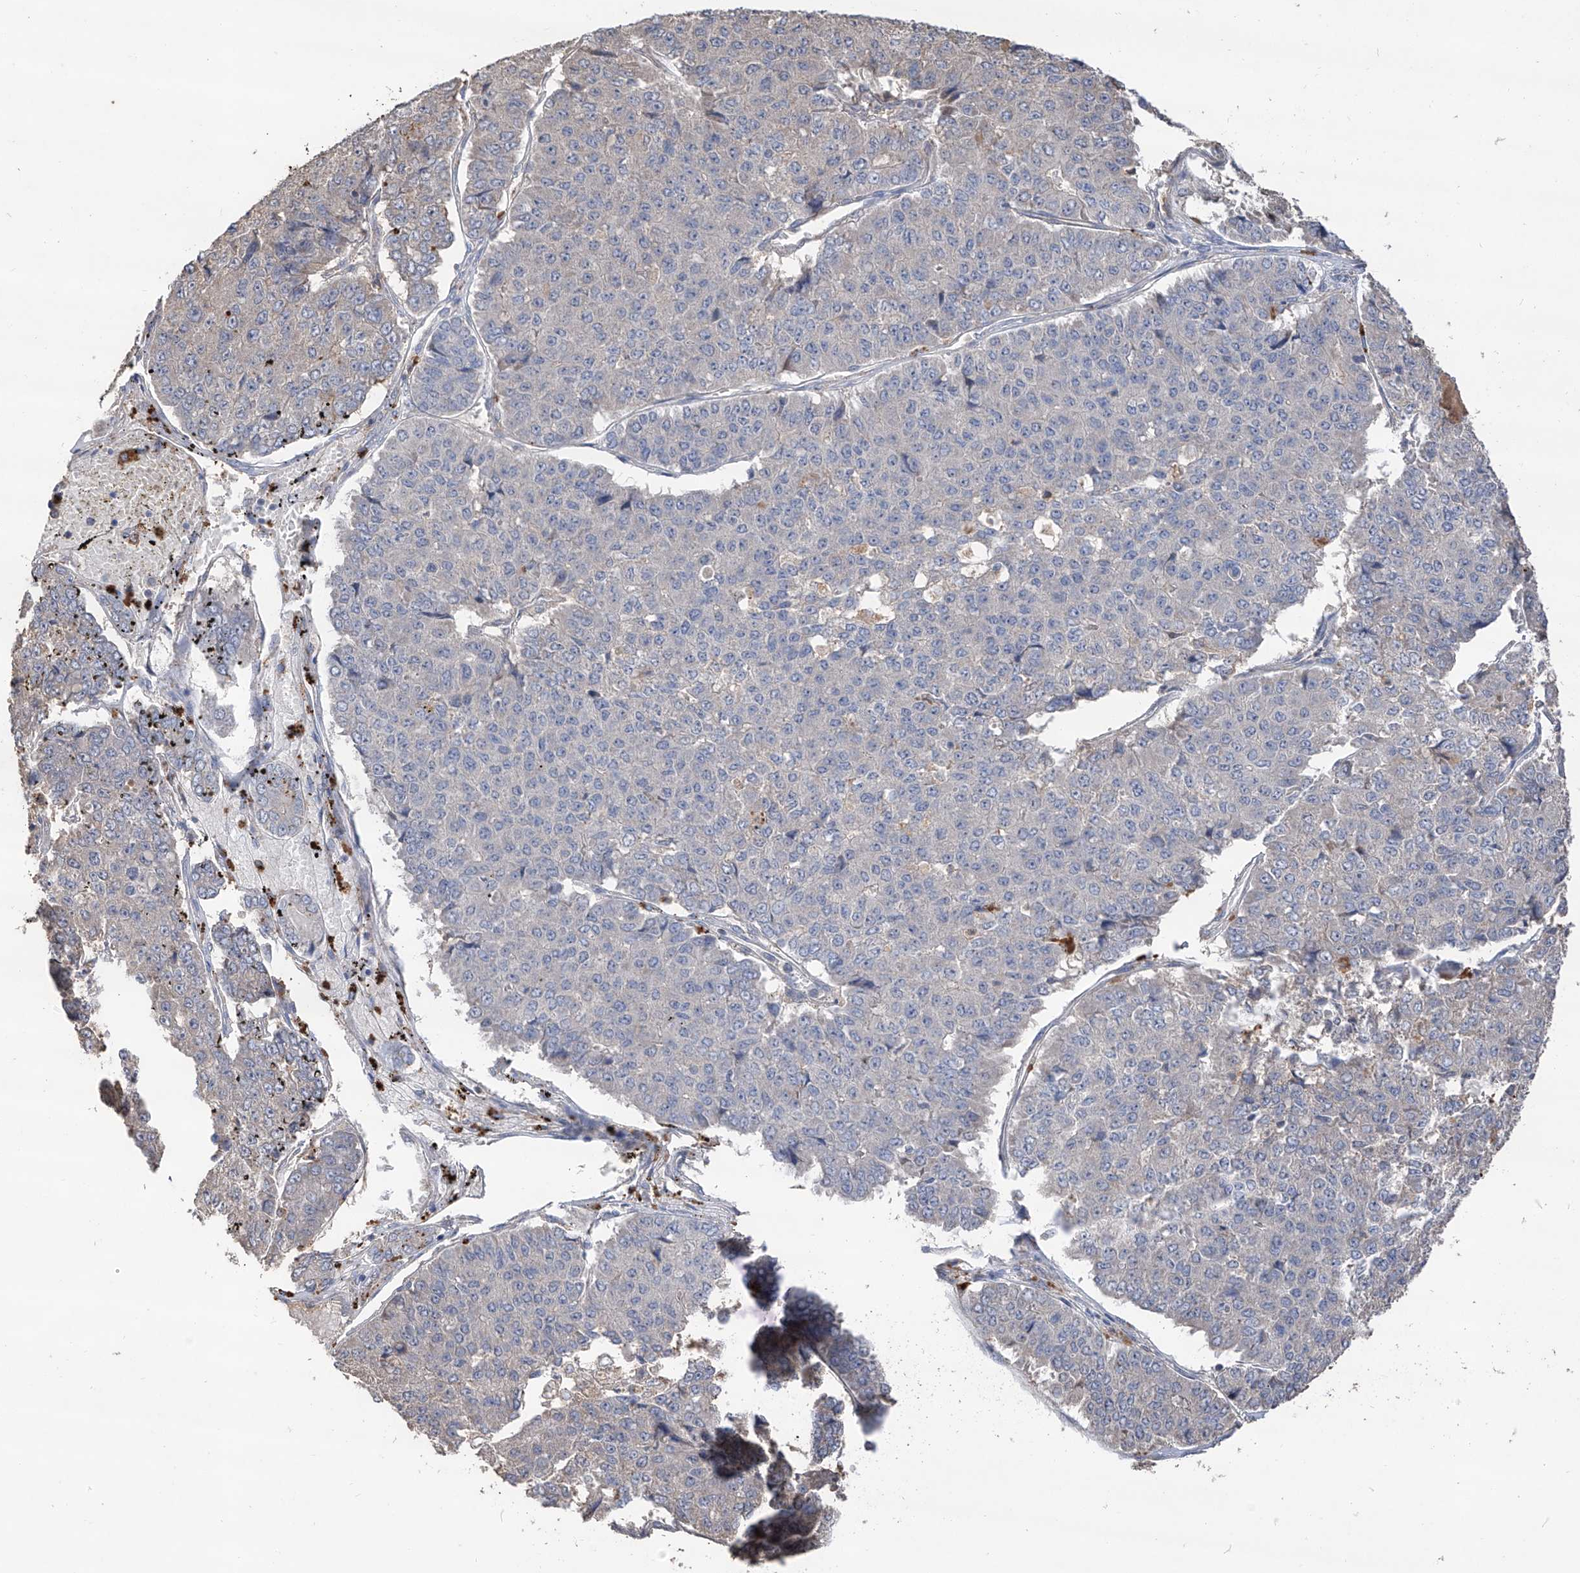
{"staining": {"intensity": "negative", "quantity": "none", "location": "none"}, "tissue": "pancreatic cancer", "cell_type": "Tumor cells", "image_type": "cancer", "snomed": [{"axis": "morphology", "description": "Adenocarcinoma, NOS"}, {"axis": "topography", "description": "Pancreas"}], "caption": "The image displays no significant staining in tumor cells of pancreatic cancer (adenocarcinoma). (DAB IHC, high magnification).", "gene": "EDN1", "patient": {"sex": "male", "age": 50}}